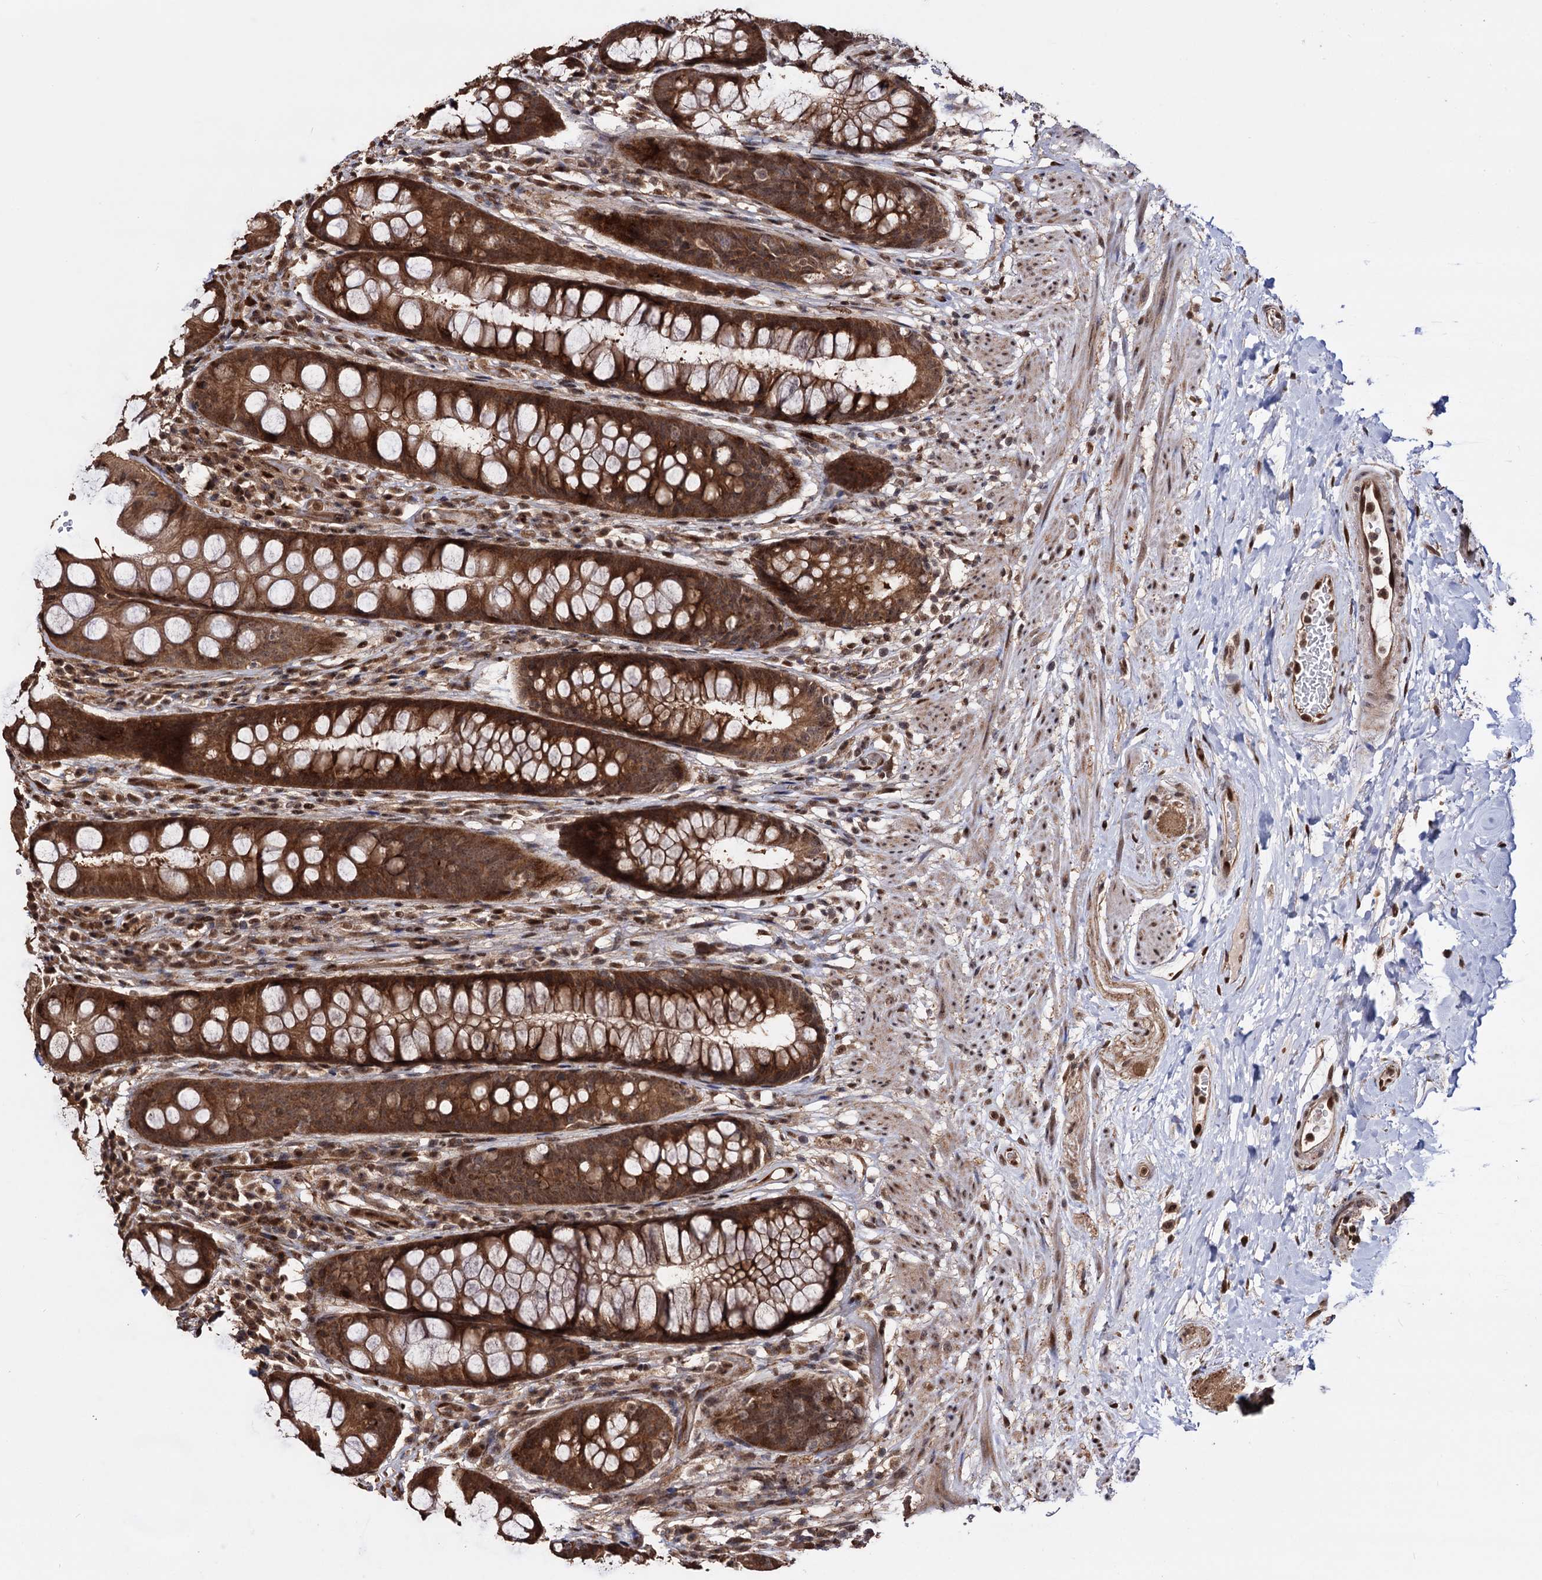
{"staining": {"intensity": "strong", "quantity": ">75%", "location": "cytoplasmic/membranous,nuclear"}, "tissue": "rectum", "cell_type": "Glandular cells", "image_type": "normal", "snomed": [{"axis": "morphology", "description": "Normal tissue, NOS"}, {"axis": "topography", "description": "Rectum"}], "caption": "Immunohistochemical staining of unremarkable rectum shows >75% levels of strong cytoplasmic/membranous,nuclear protein positivity in approximately >75% of glandular cells. The protein is stained brown, and the nuclei are stained in blue (DAB IHC with brightfield microscopy, high magnification).", "gene": "PIGB", "patient": {"sex": "male", "age": 74}}